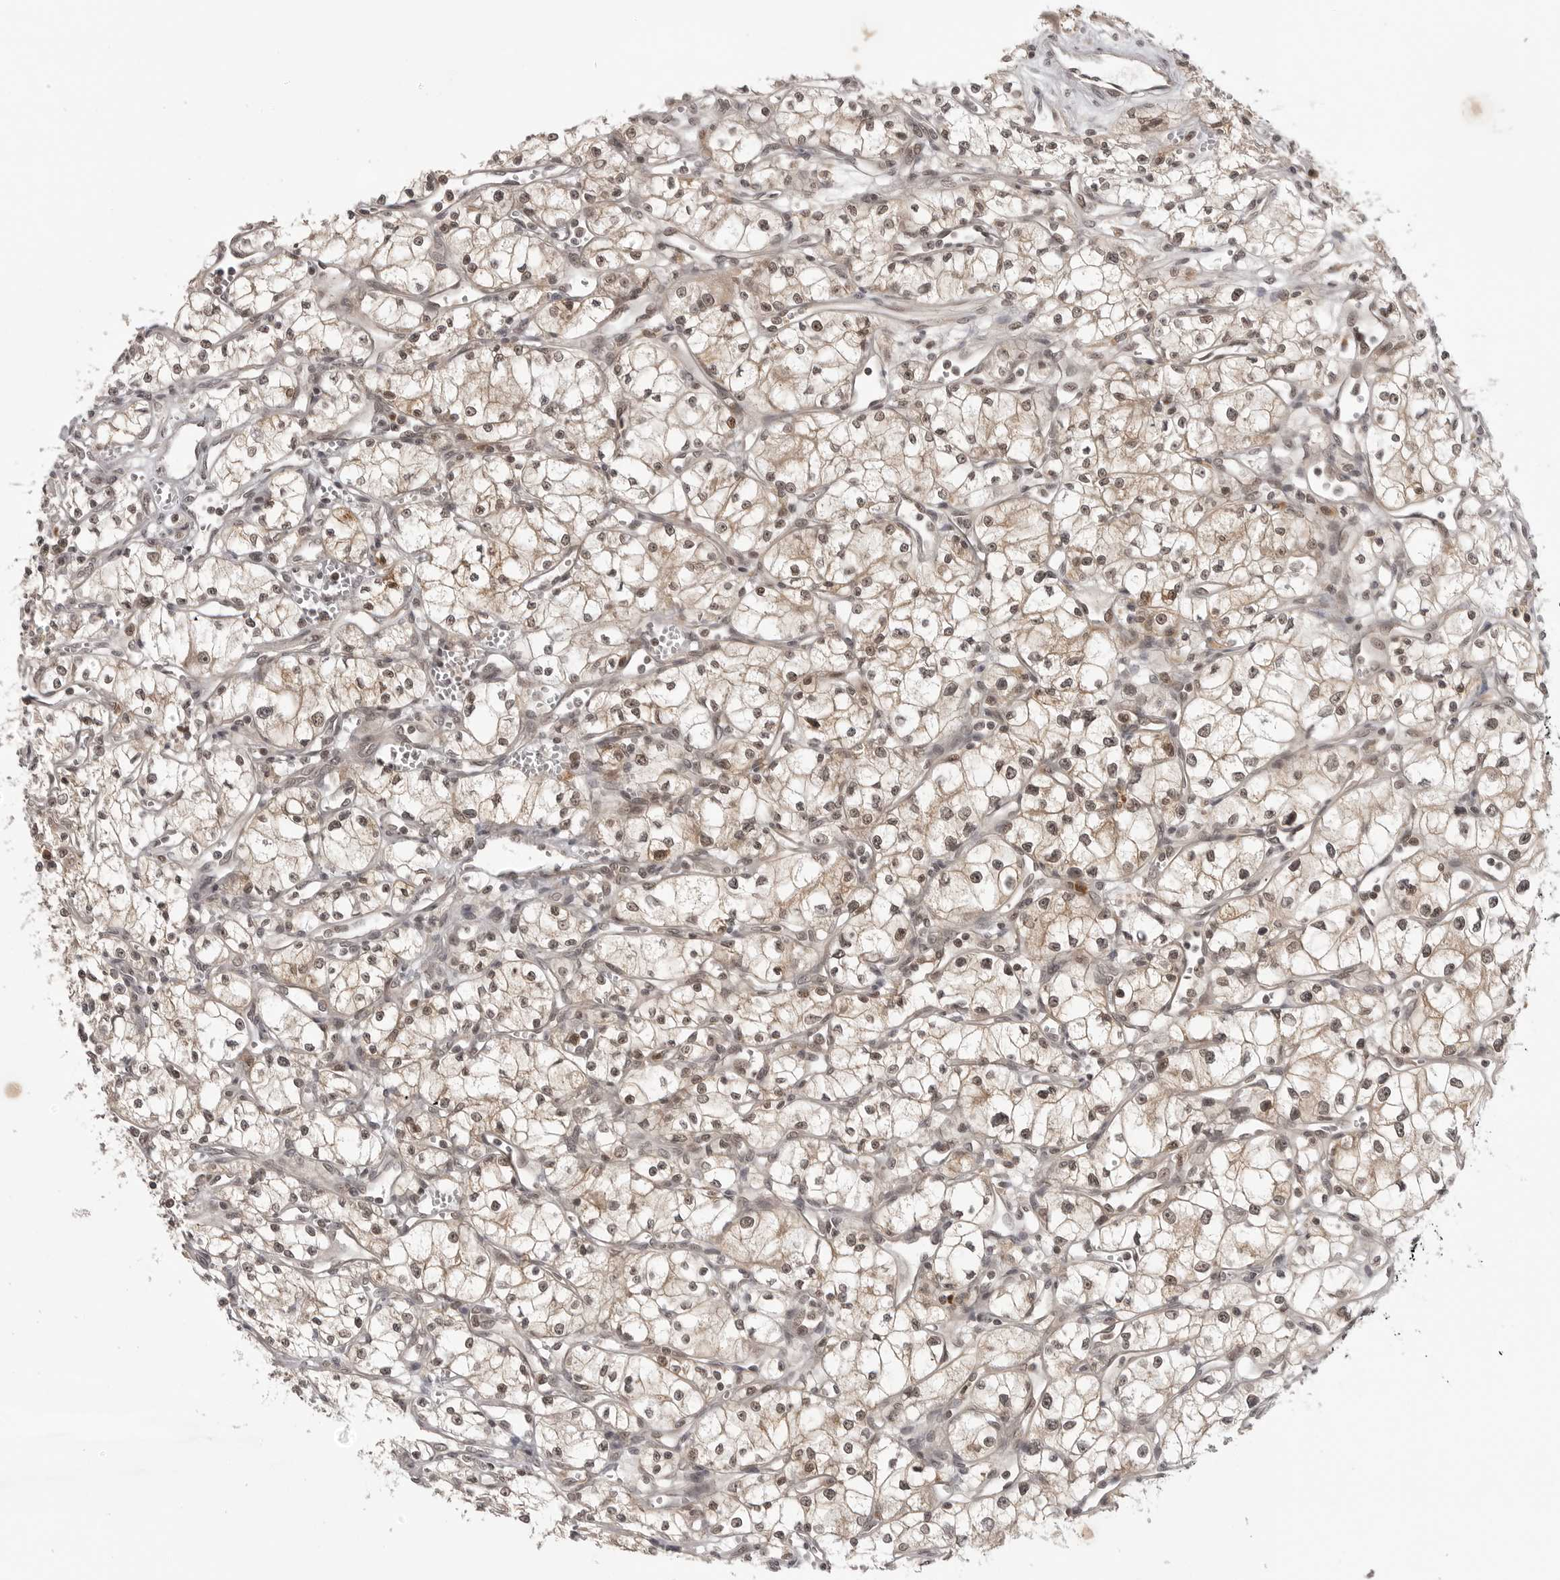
{"staining": {"intensity": "weak", "quantity": ">75%", "location": "cytoplasmic/membranous,nuclear"}, "tissue": "renal cancer", "cell_type": "Tumor cells", "image_type": "cancer", "snomed": [{"axis": "morphology", "description": "Adenocarcinoma, NOS"}, {"axis": "topography", "description": "Kidney"}], "caption": "An image of human renal adenocarcinoma stained for a protein reveals weak cytoplasmic/membranous and nuclear brown staining in tumor cells.", "gene": "PEG3", "patient": {"sex": "male", "age": 59}}